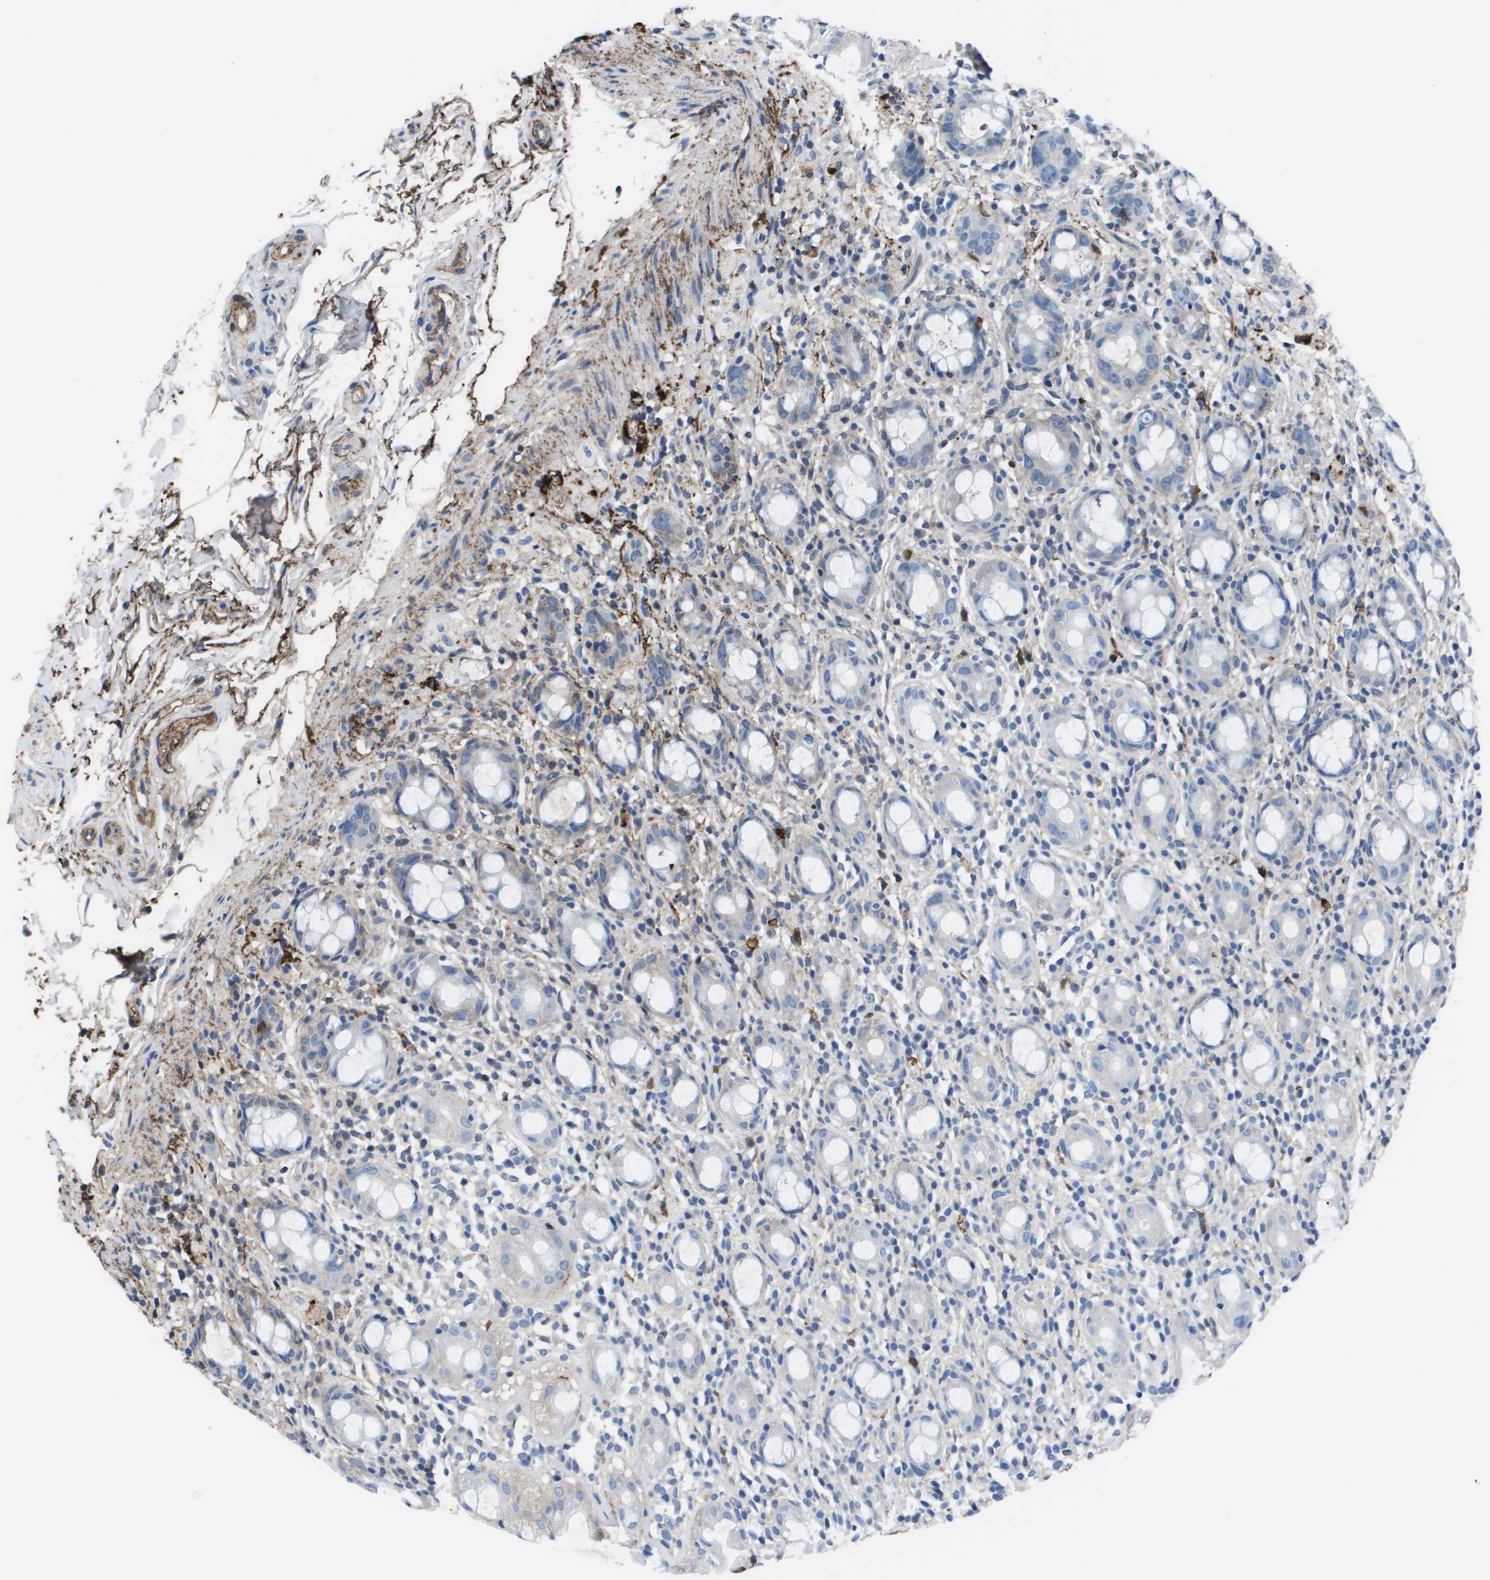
{"staining": {"intensity": "negative", "quantity": "none", "location": "none"}, "tissue": "rectum", "cell_type": "Glandular cells", "image_type": "normal", "snomed": [{"axis": "morphology", "description": "Normal tissue, NOS"}, {"axis": "topography", "description": "Rectum"}], "caption": "This photomicrograph is of unremarkable rectum stained with IHC to label a protein in brown with the nuclei are counter-stained blue. There is no positivity in glandular cells.", "gene": "VTN", "patient": {"sex": "male", "age": 44}}